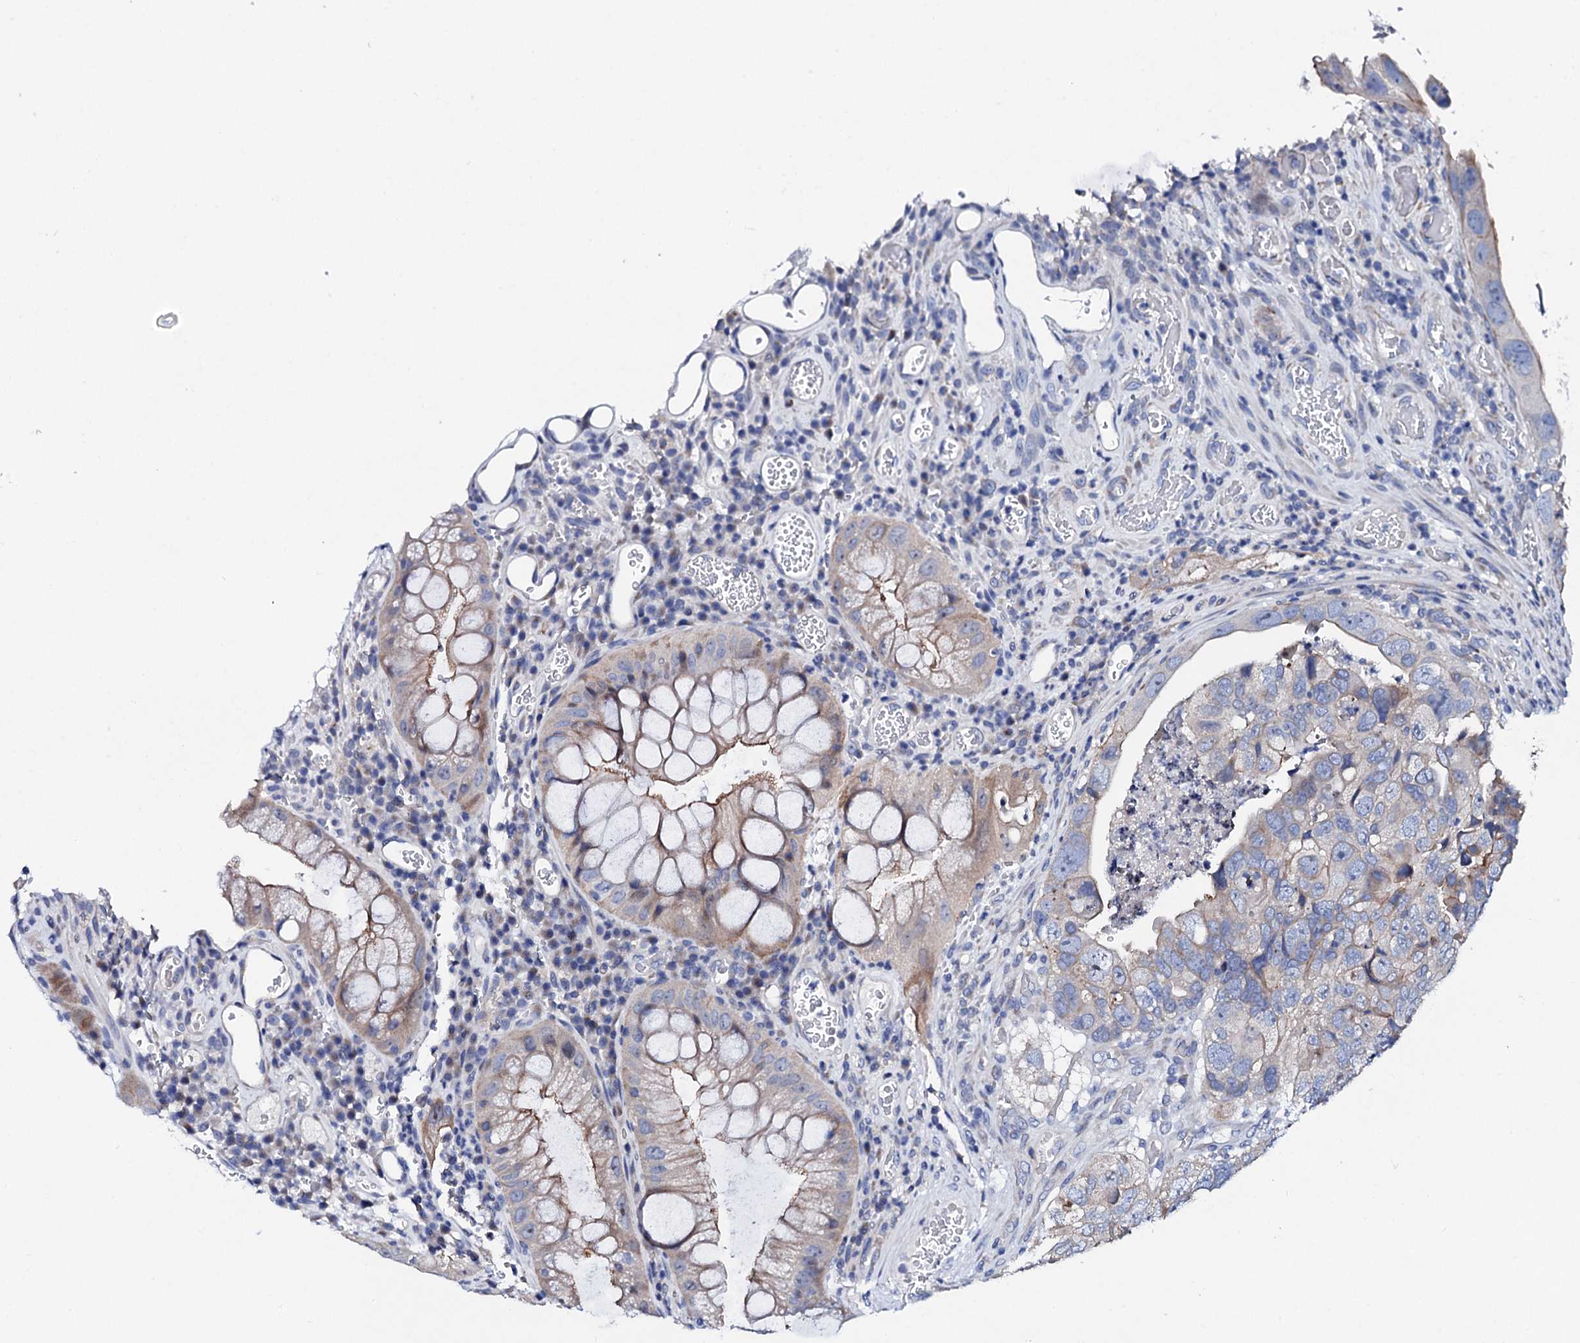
{"staining": {"intensity": "negative", "quantity": "none", "location": "none"}, "tissue": "colorectal cancer", "cell_type": "Tumor cells", "image_type": "cancer", "snomed": [{"axis": "morphology", "description": "Adenocarcinoma, NOS"}, {"axis": "topography", "description": "Rectum"}], "caption": "Immunohistochemistry (IHC) photomicrograph of neoplastic tissue: colorectal cancer stained with DAB reveals no significant protein expression in tumor cells.", "gene": "TRDN", "patient": {"sex": "male", "age": 63}}